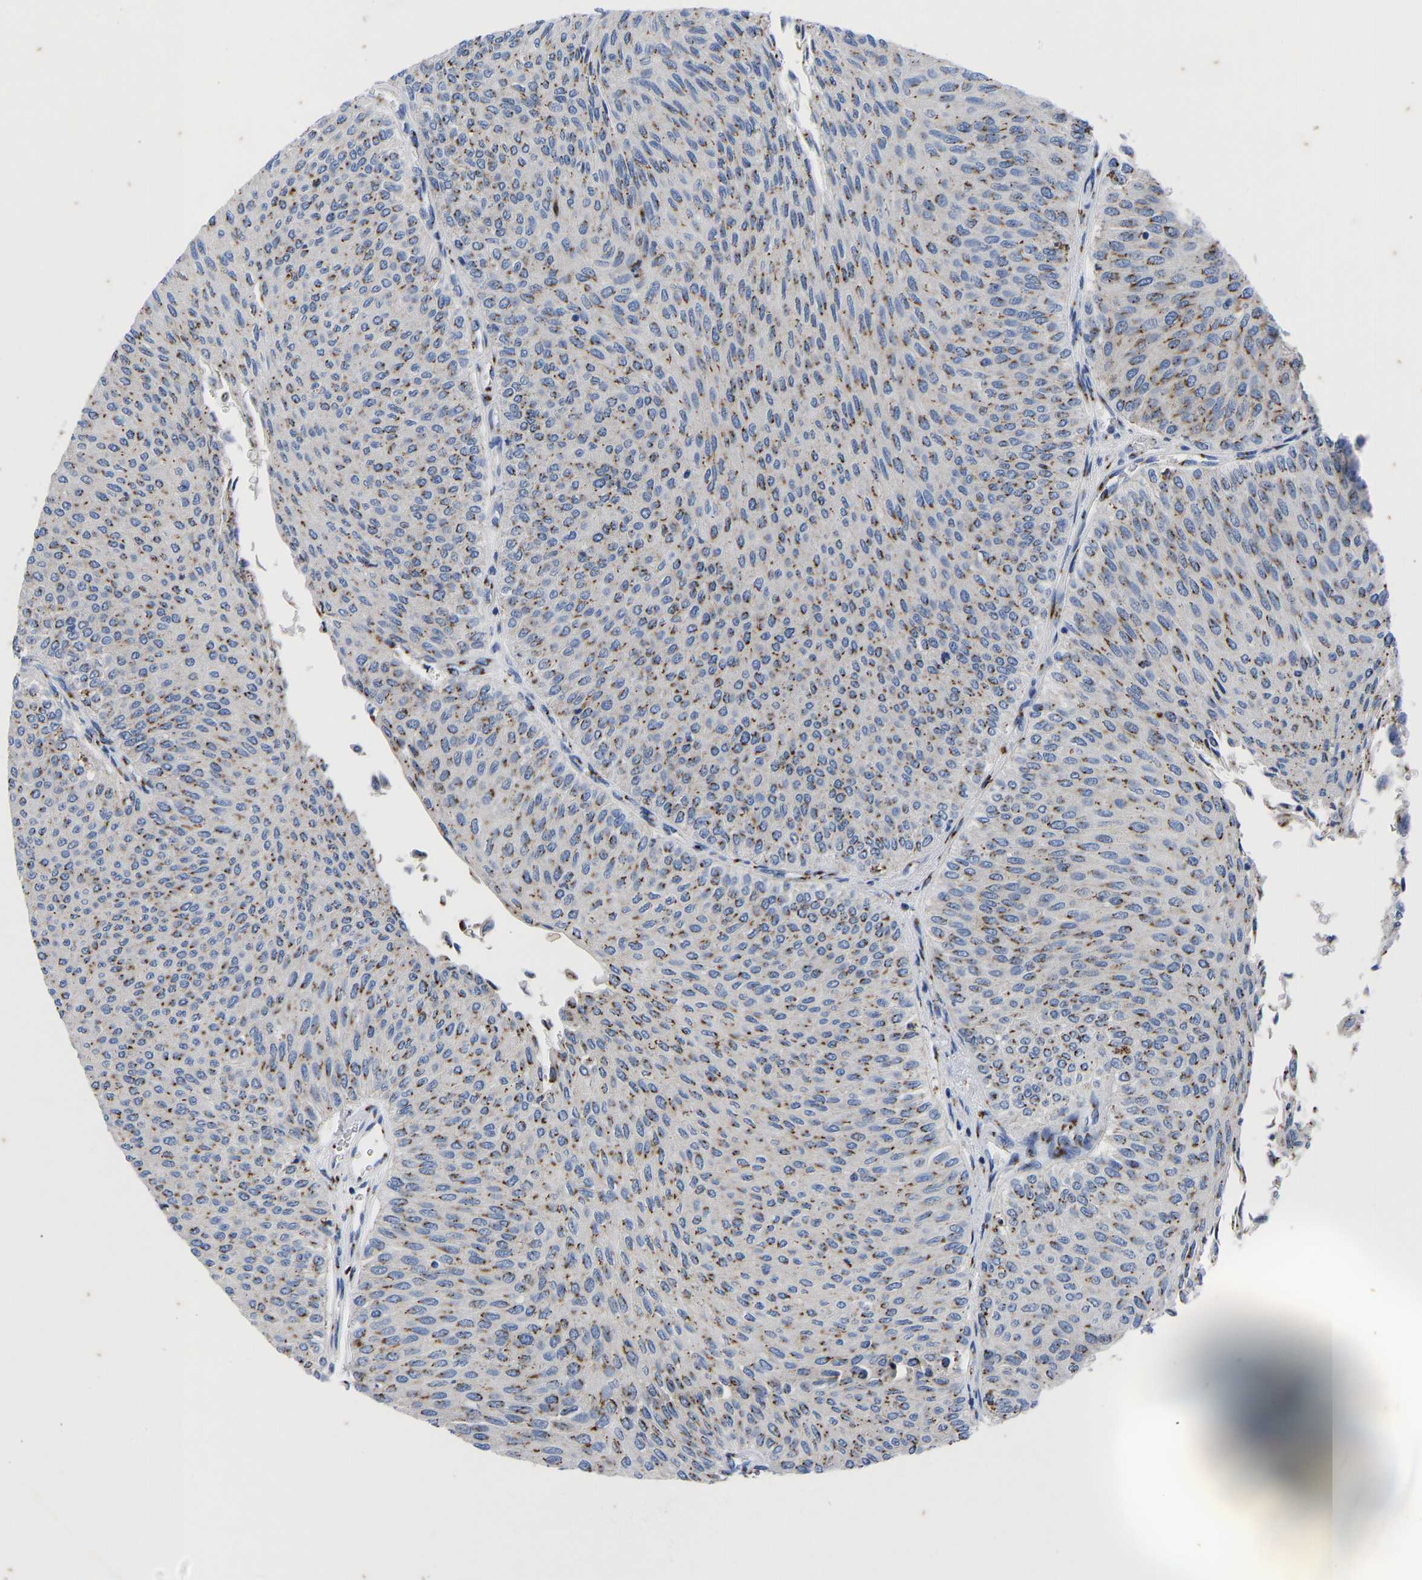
{"staining": {"intensity": "moderate", "quantity": ">75%", "location": "cytoplasmic/membranous"}, "tissue": "urothelial cancer", "cell_type": "Tumor cells", "image_type": "cancer", "snomed": [{"axis": "morphology", "description": "Urothelial carcinoma, Low grade"}, {"axis": "topography", "description": "Urinary bladder"}], "caption": "Low-grade urothelial carcinoma stained for a protein demonstrates moderate cytoplasmic/membranous positivity in tumor cells.", "gene": "TMEM87A", "patient": {"sex": "male", "age": 78}}